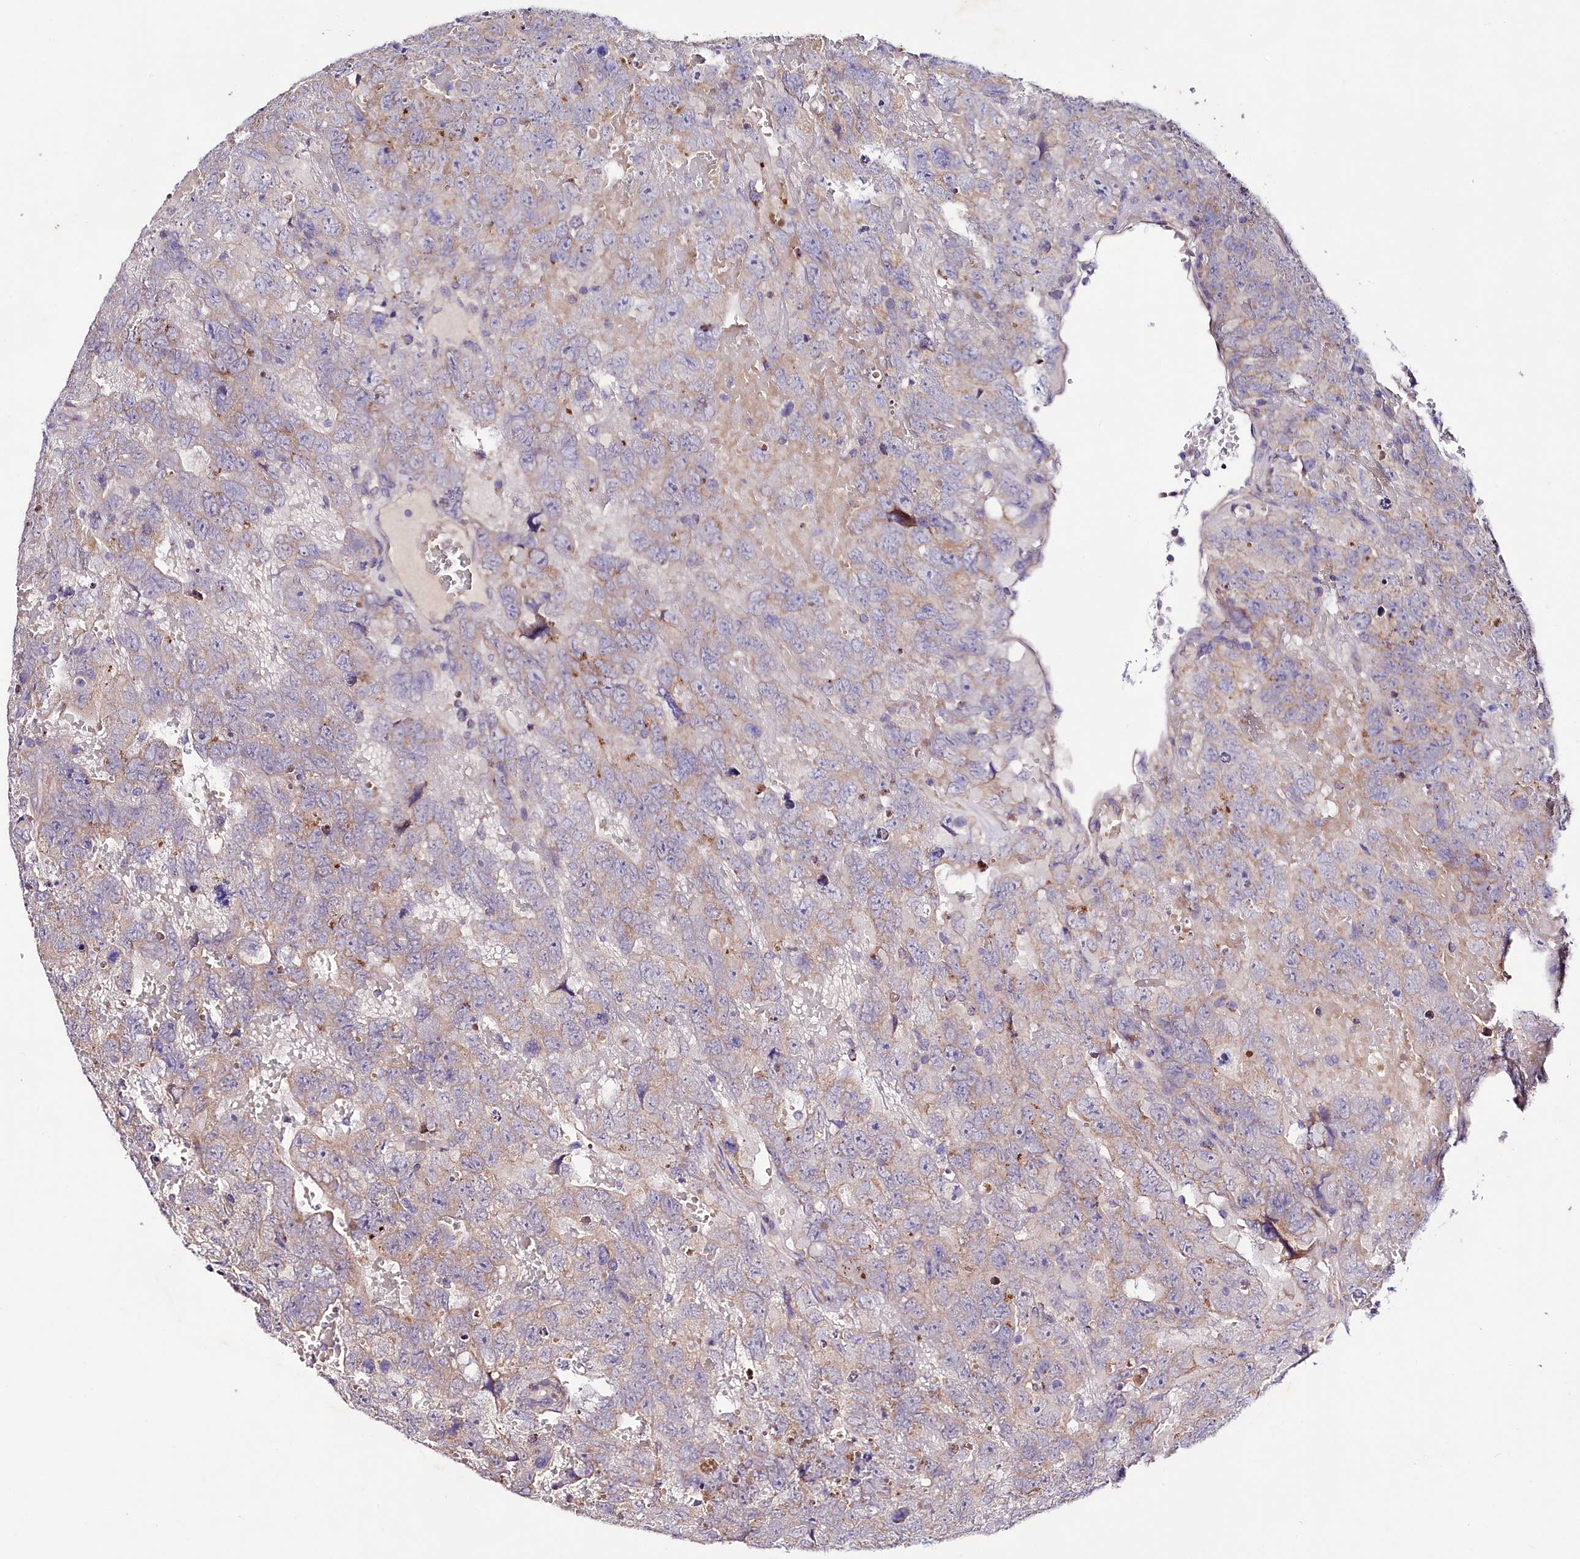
{"staining": {"intensity": "weak", "quantity": "<25%", "location": "cytoplasmic/membranous"}, "tissue": "testis cancer", "cell_type": "Tumor cells", "image_type": "cancer", "snomed": [{"axis": "morphology", "description": "Carcinoma, Embryonal, NOS"}, {"axis": "topography", "description": "Testis"}], "caption": "IHC micrograph of neoplastic tissue: testis embryonal carcinoma stained with DAB shows no significant protein expression in tumor cells. Brightfield microscopy of immunohistochemistry stained with DAB (brown) and hematoxylin (blue), captured at high magnification.", "gene": "ZNF45", "patient": {"sex": "male", "age": 45}}